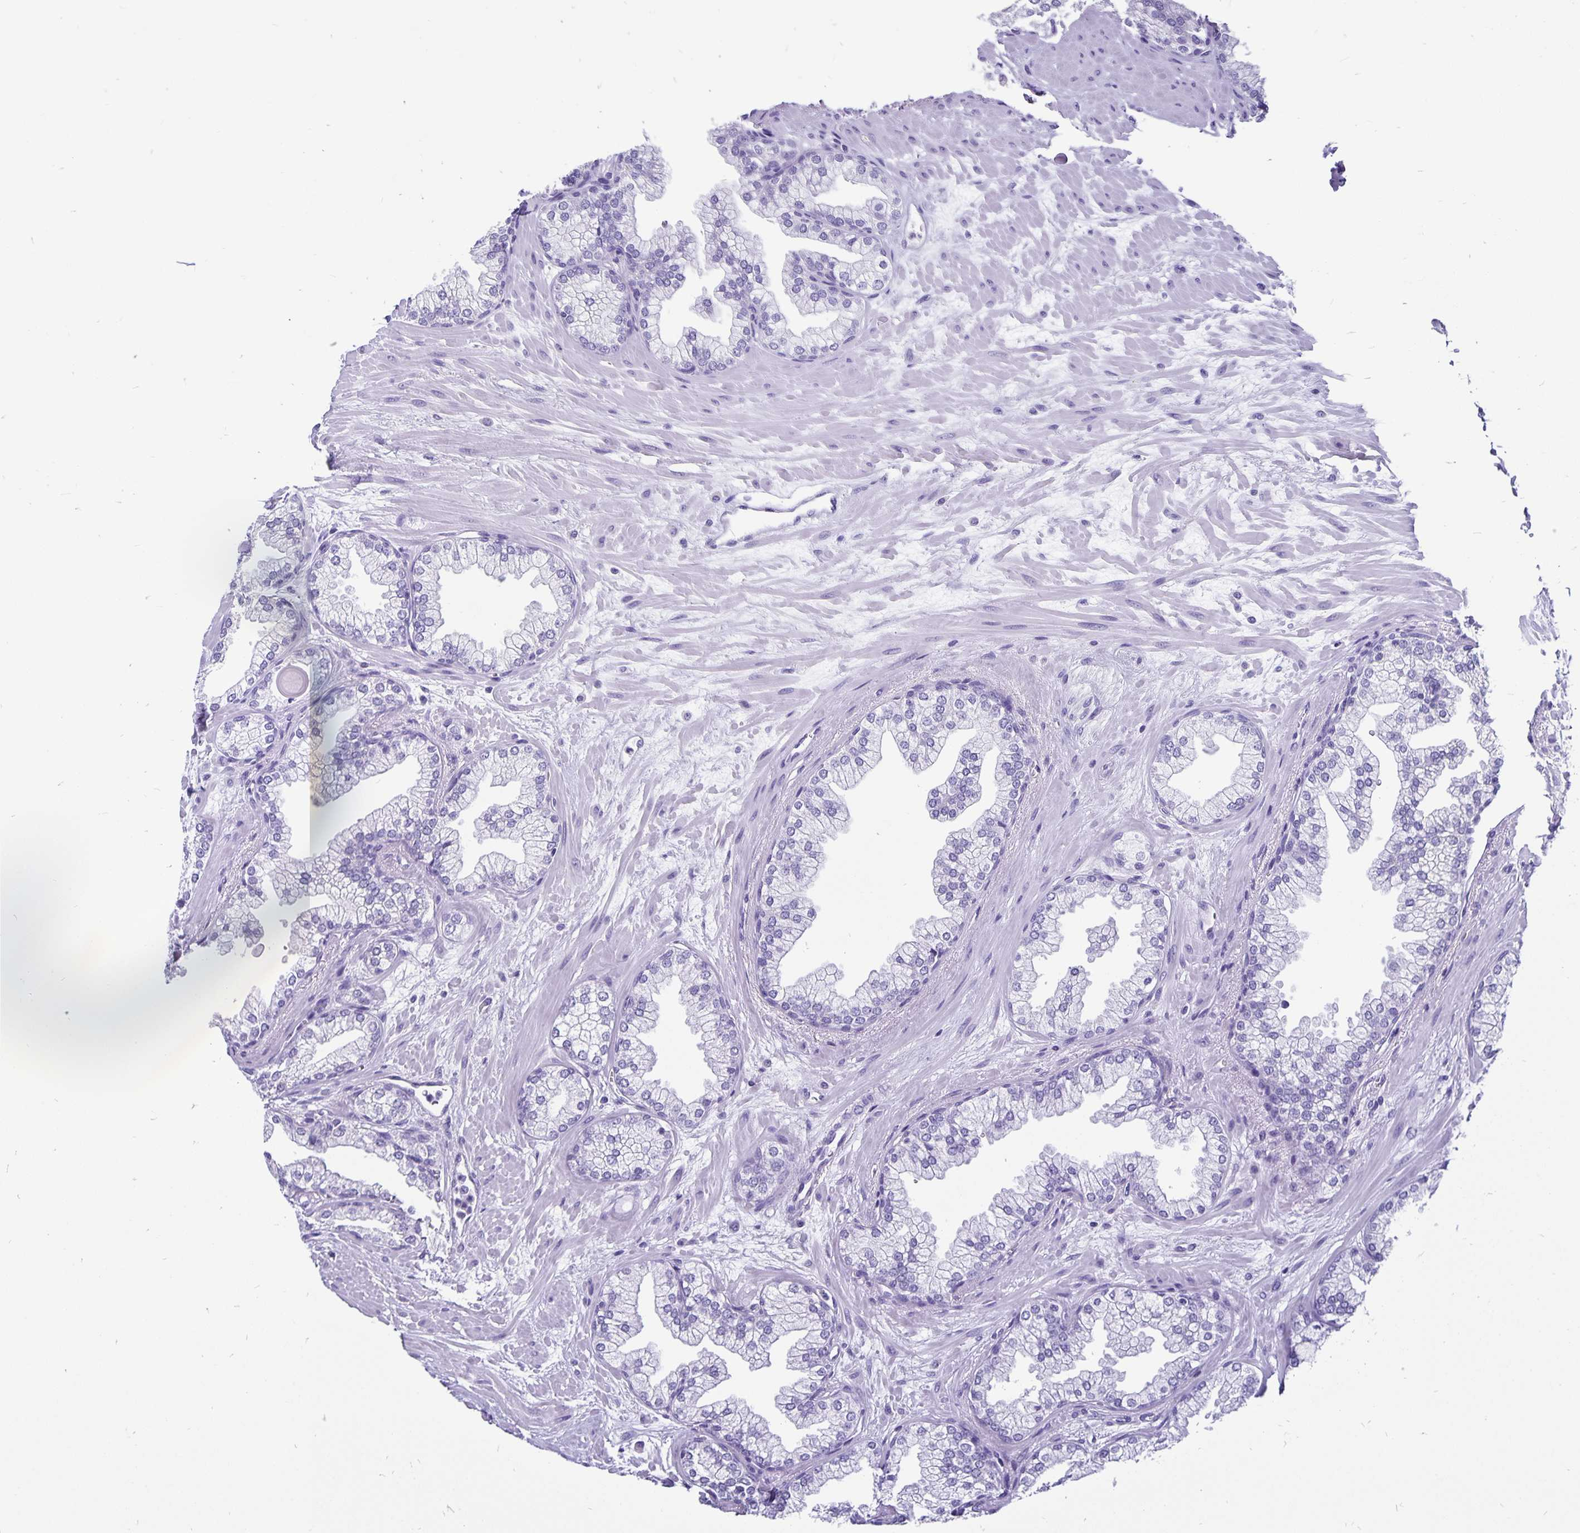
{"staining": {"intensity": "negative", "quantity": "none", "location": "none"}, "tissue": "prostate", "cell_type": "Glandular cells", "image_type": "normal", "snomed": [{"axis": "morphology", "description": "Normal tissue, NOS"}, {"axis": "topography", "description": "Prostate"}, {"axis": "topography", "description": "Peripheral nerve tissue"}], "caption": "IHC histopathology image of normal prostate: human prostate stained with DAB (3,3'-diaminobenzidine) reveals no significant protein positivity in glandular cells.", "gene": "ODF3B", "patient": {"sex": "male", "age": 61}}